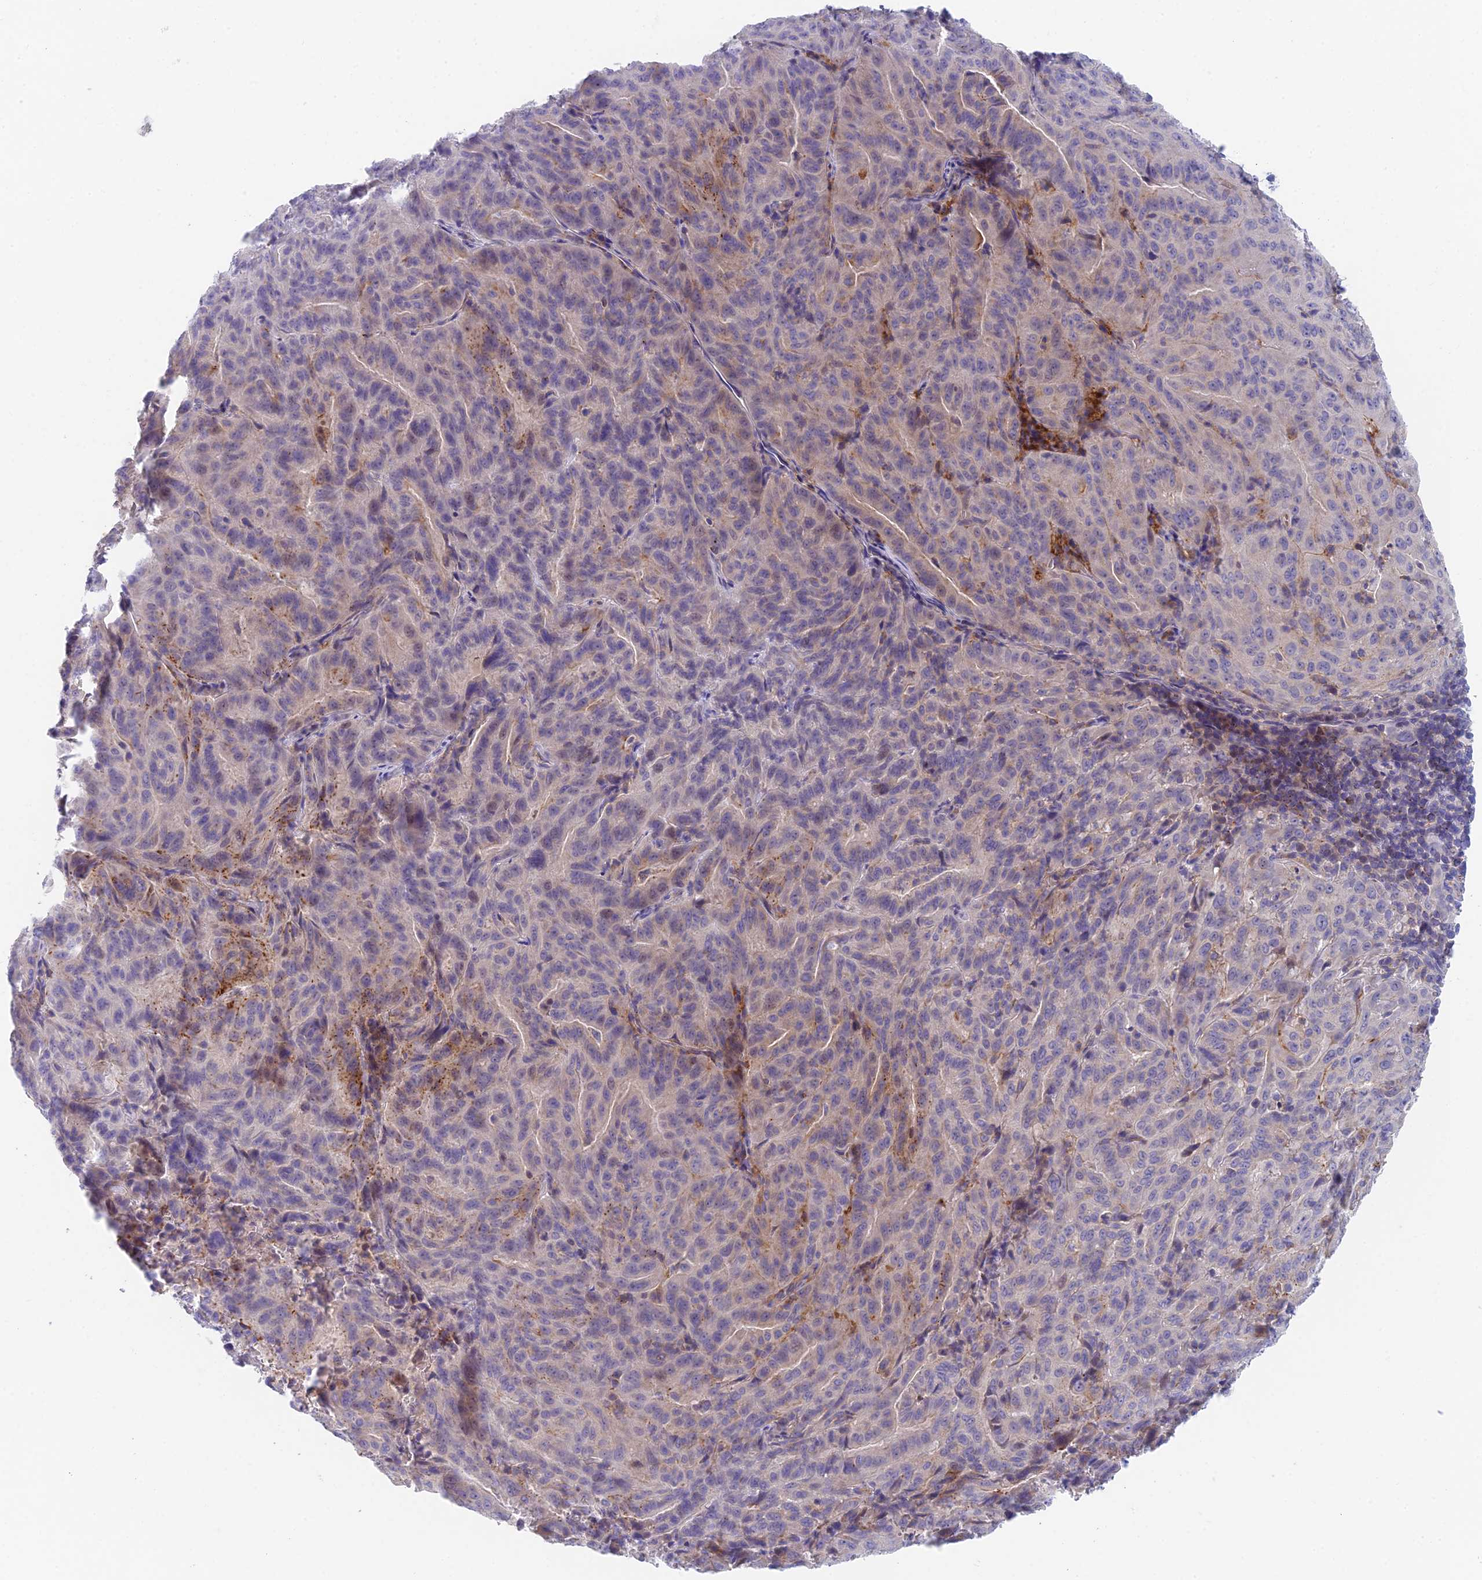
{"staining": {"intensity": "weak", "quantity": "<25%", "location": "cytoplasmic/membranous"}, "tissue": "pancreatic cancer", "cell_type": "Tumor cells", "image_type": "cancer", "snomed": [{"axis": "morphology", "description": "Adenocarcinoma, NOS"}, {"axis": "topography", "description": "Pancreas"}], "caption": "IHC histopathology image of human adenocarcinoma (pancreatic) stained for a protein (brown), which displays no expression in tumor cells.", "gene": "ADAMTS13", "patient": {"sex": "male", "age": 63}}